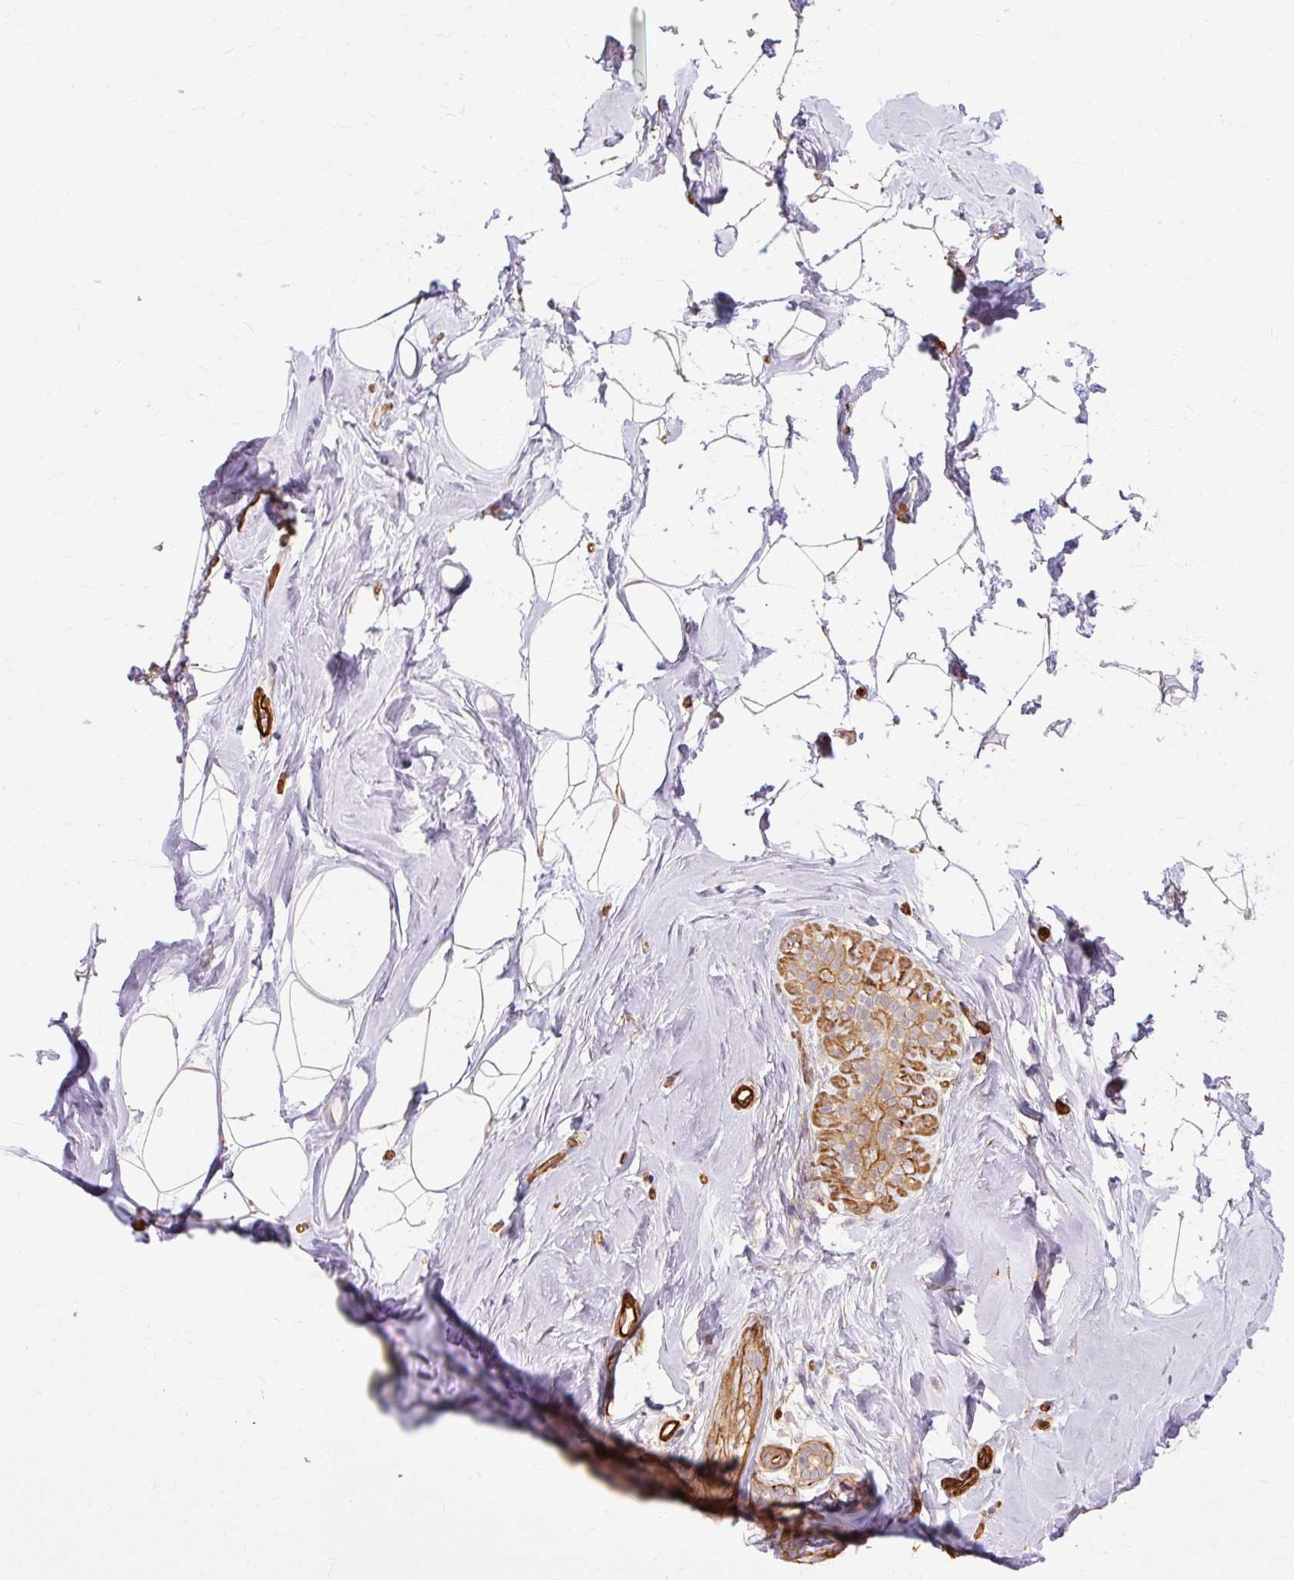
{"staining": {"intensity": "negative", "quantity": "none", "location": "none"}, "tissue": "breast", "cell_type": "Adipocytes", "image_type": "normal", "snomed": [{"axis": "morphology", "description": "Normal tissue, NOS"}, {"axis": "topography", "description": "Breast"}], "caption": "This is an immunohistochemistry (IHC) micrograph of unremarkable breast. There is no expression in adipocytes.", "gene": "CNN3", "patient": {"sex": "female", "age": 32}}